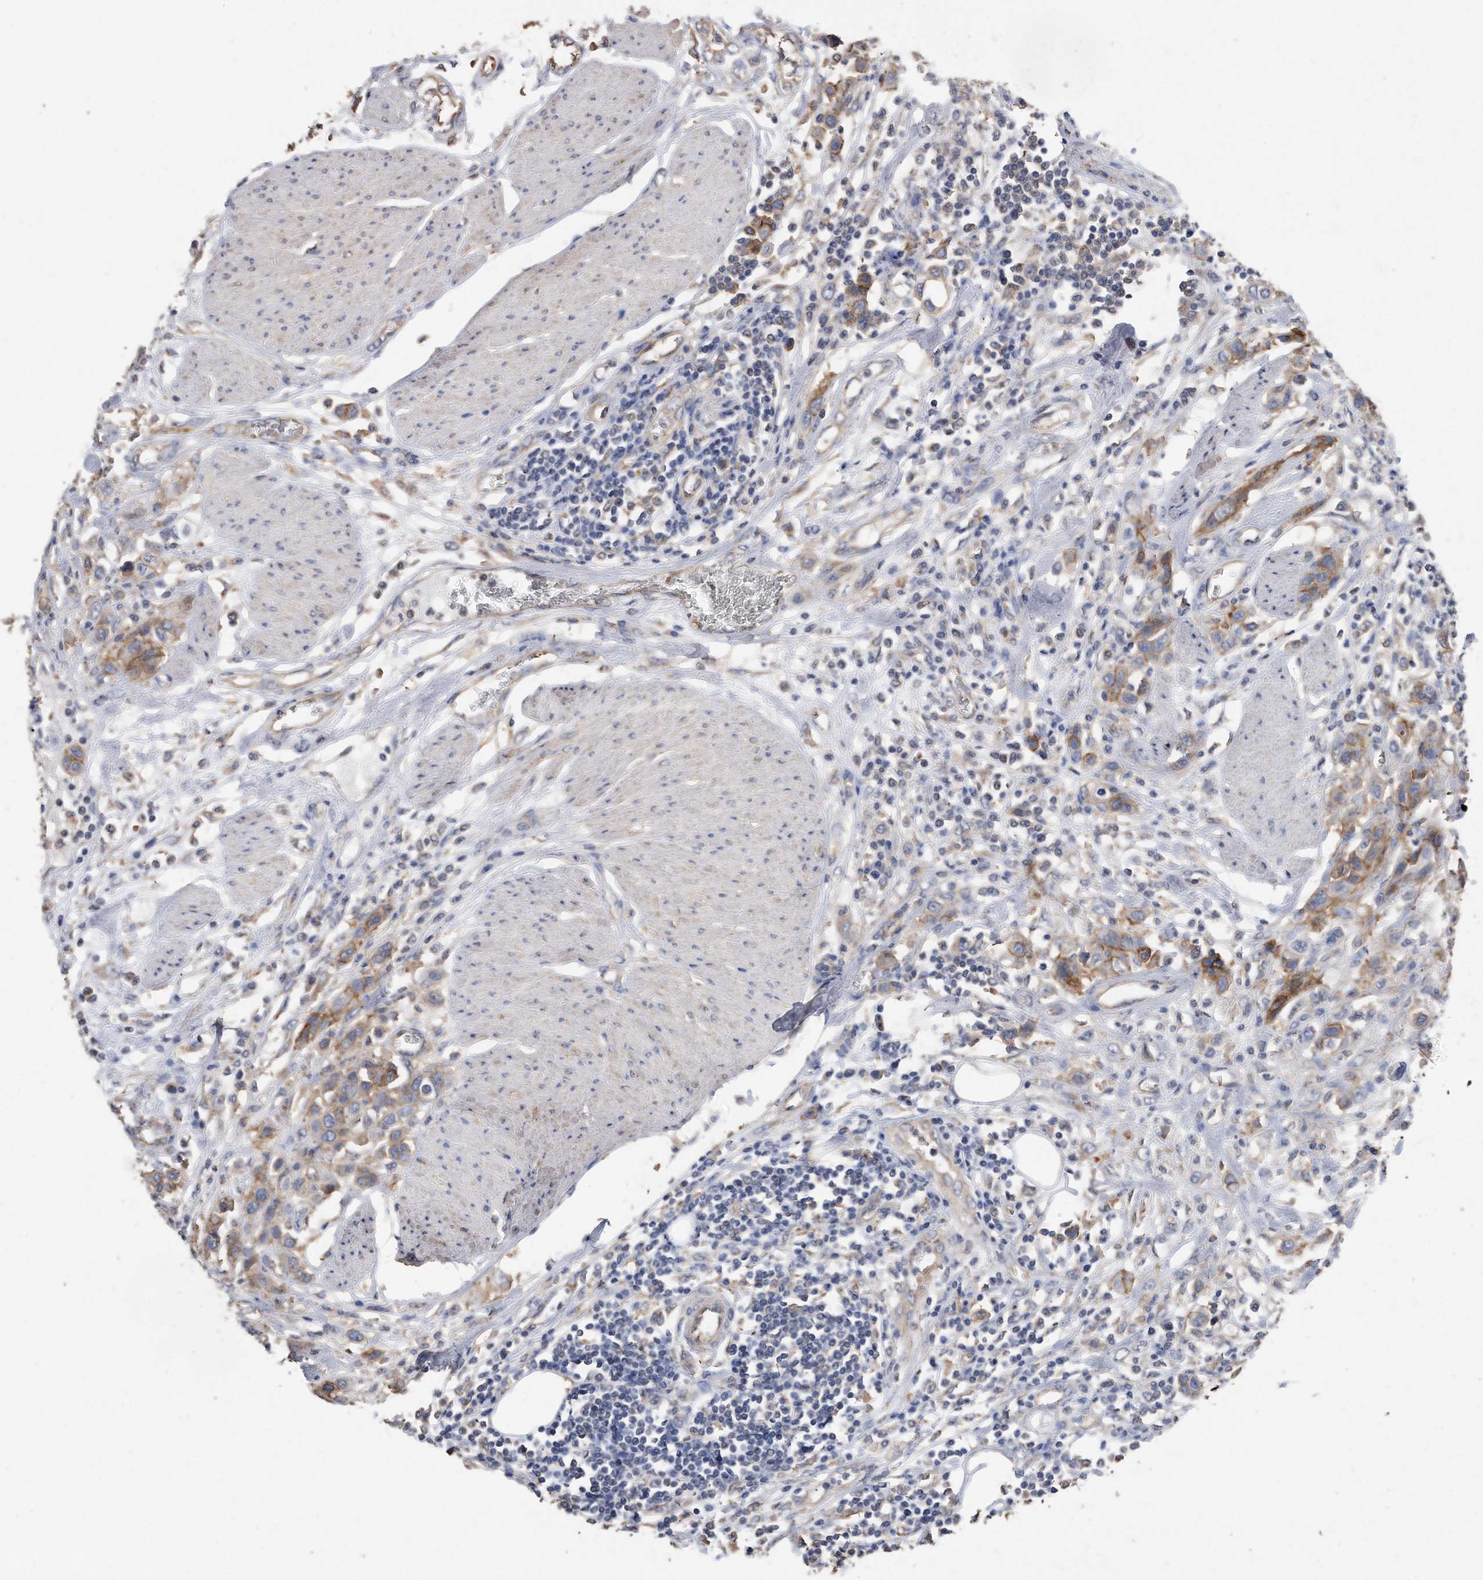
{"staining": {"intensity": "moderate", "quantity": ">75%", "location": "cytoplasmic/membranous"}, "tissue": "urothelial cancer", "cell_type": "Tumor cells", "image_type": "cancer", "snomed": [{"axis": "morphology", "description": "Urothelial carcinoma, High grade"}, {"axis": "topography", "description": "Urinary bladder"}], "caption": "Urothelial cancer was stained to show a protein in brown. There is medium levels of moderate cytoplasmic/membranous staining in approximately >75% of tumor cells.", "gene": "CDCP1", "patient": {"sex": "male", "age": 50}}